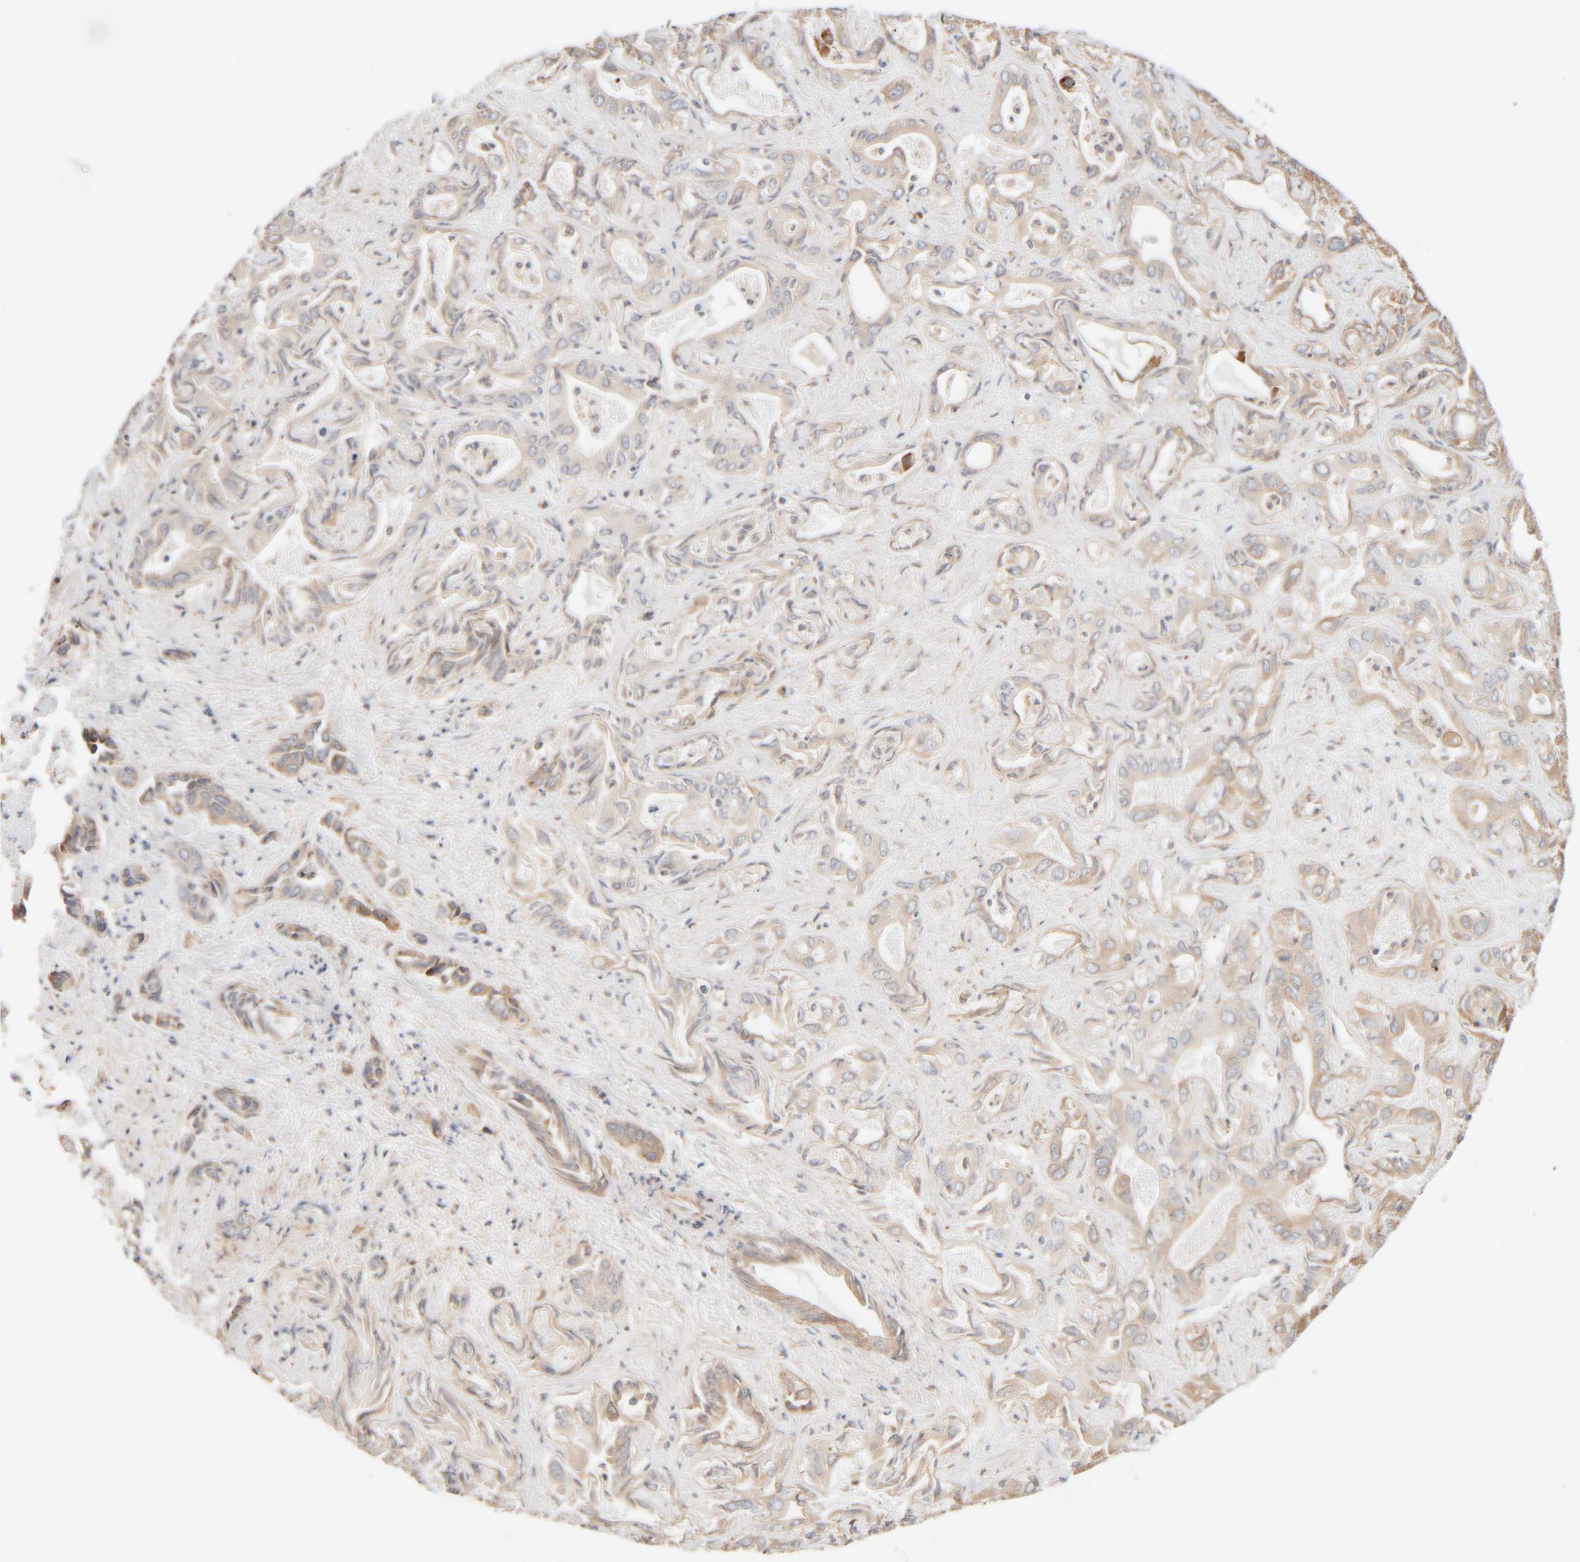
{"staining": {"intensity": "moderate", "quantity": "25%-75%", "location": "cytoplasmic/membranous"}, "tissue": "liver cancer", "cell_type": "Tumor cells", "image_type": "cancer", "snomed": [{"axis": "morphology", "description": "Cholangiocarcinoma"}, {"axis": "topography", "description": "Liver"}], "caption": "A brown stain highlights moderate cytoplasmic/membranous expression of a protein in liver cancer (cholangiocarcinoma) tumor cells.", "gene": "INTS1", "patient": {"sex": "female", "age": 52}}